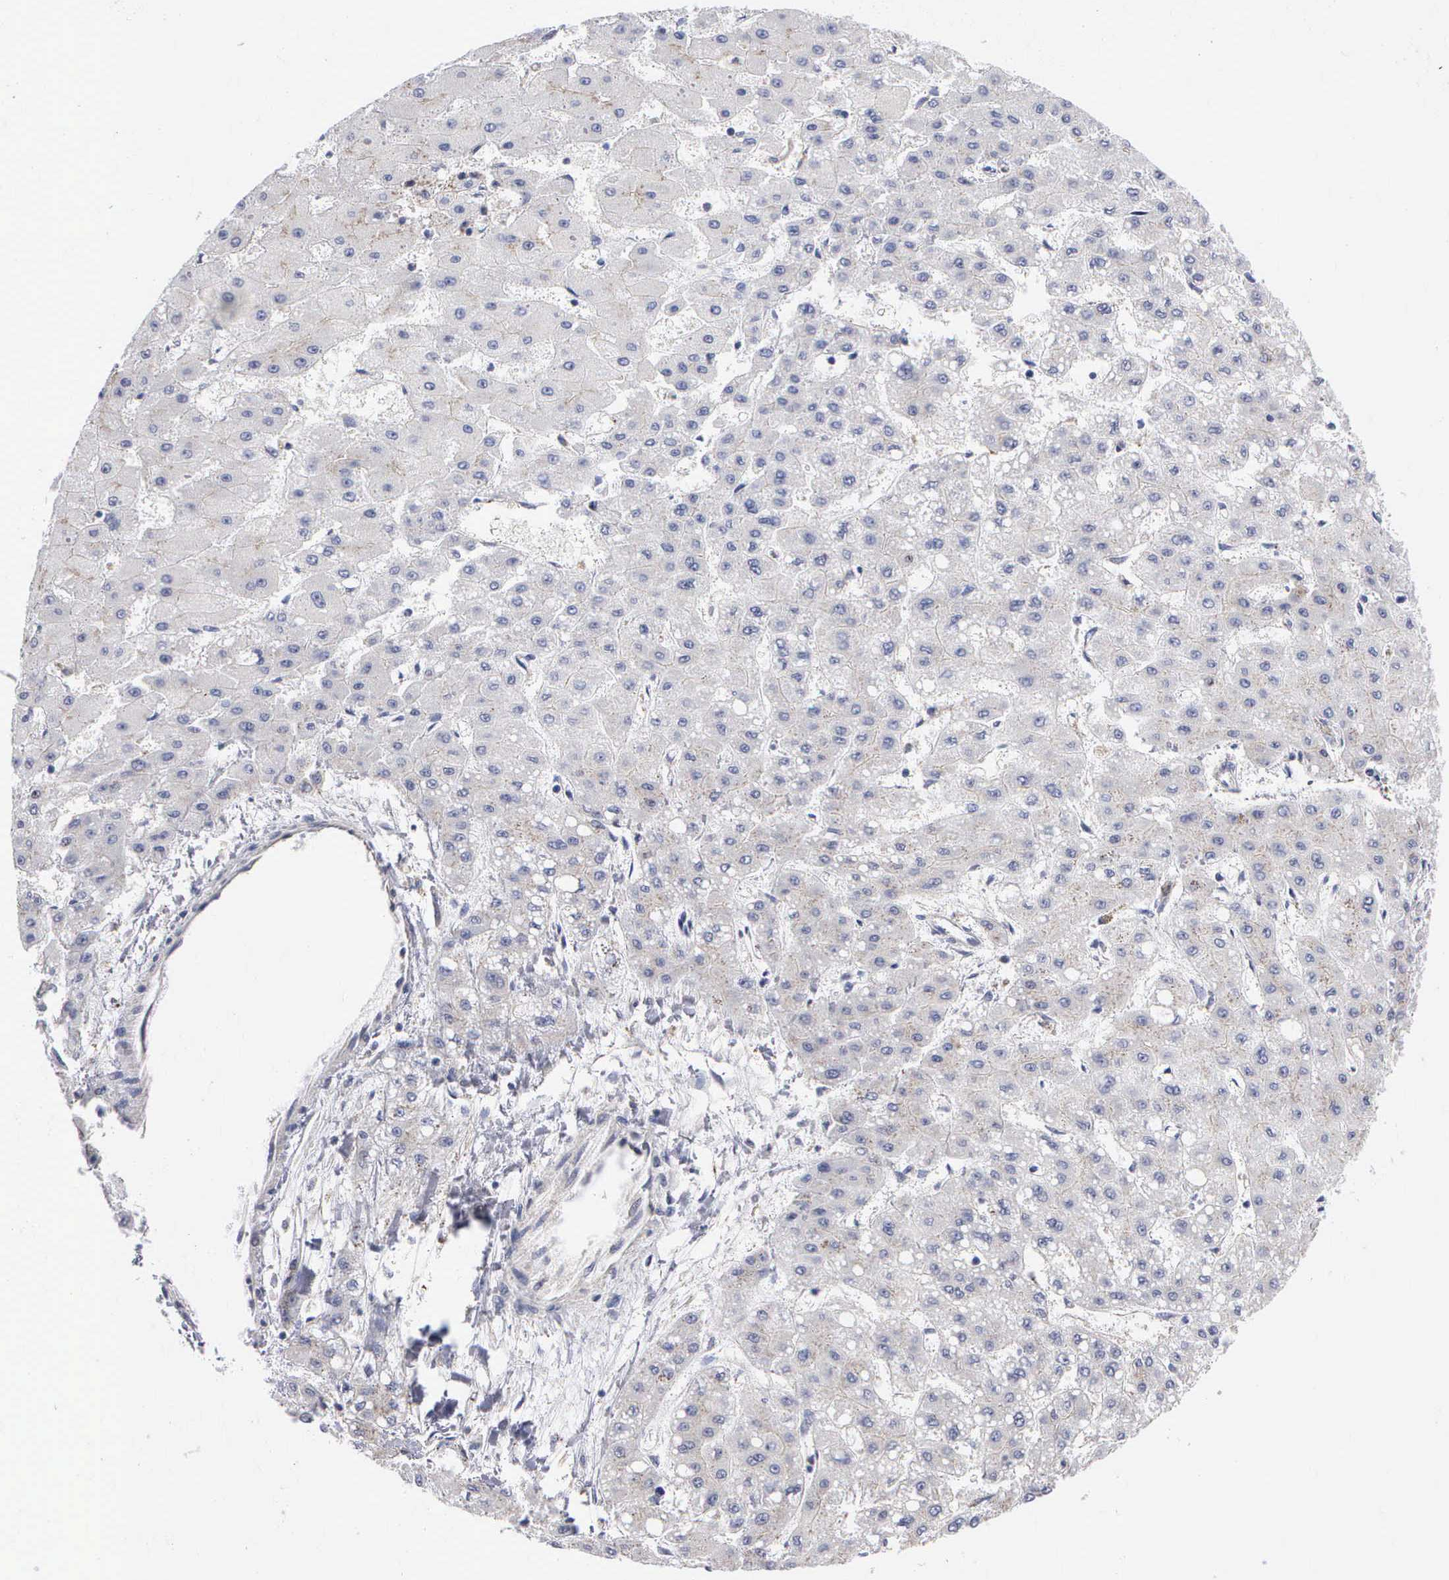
{"staining": {"intensity": "negative", "quantity": "none", "location": "none"}, "tissue": "liver cancer", "cell_type": "Tumor cells", "image_type": "cancer", "snomed": [{"axis": "morphology", "description": "Carcinoma, Hepatocellular, NOS"}, {"axis": "topography", "description": "Liver"}], "caption": "Human liver cancer (hepatocellular carcinoma) stained for a protein using immunohistochemistry (IHC) shows no positivity in tumor cells.", "gene": "KDM6A", "patient": {"sex": "female", "age": 52}}